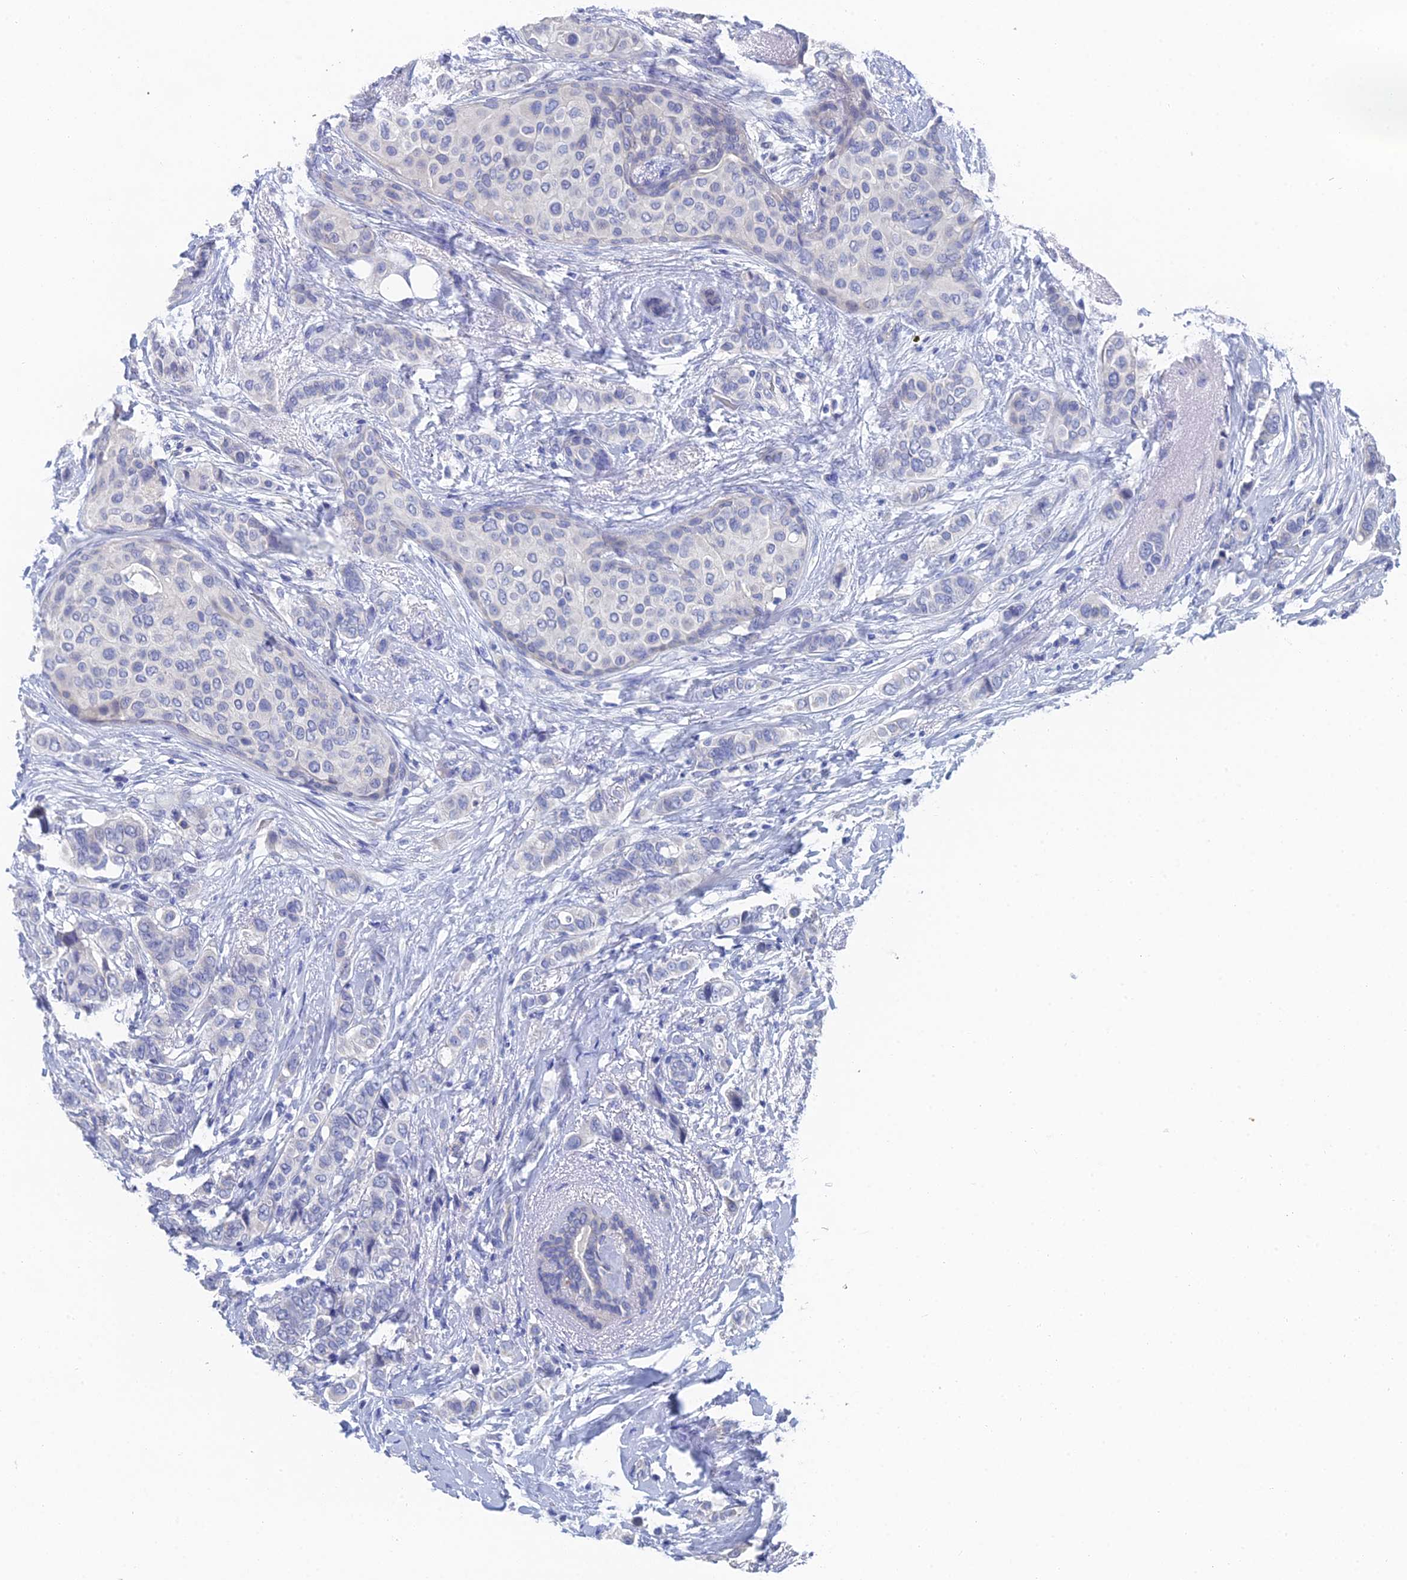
{"staining": {"intensity": "negative", "quantity": "none", "location": "none"}, "tissue": "breast cancer", "cell_type": "Tumor cells", "image_type": "cancer", "snomed": [{"axis": "morphology", "description": "Lobular carcinoma"}, {"axis": "topography", "description": "Breast"}], "caption": "An immunohistochemistry photomicrograph of breast cancer is shown. There is no staining in tumor cells of breast cancer. Nuclei are stained in blue.", "gene": "GFAP", "patient": {"sex": "female", "age": 51}}